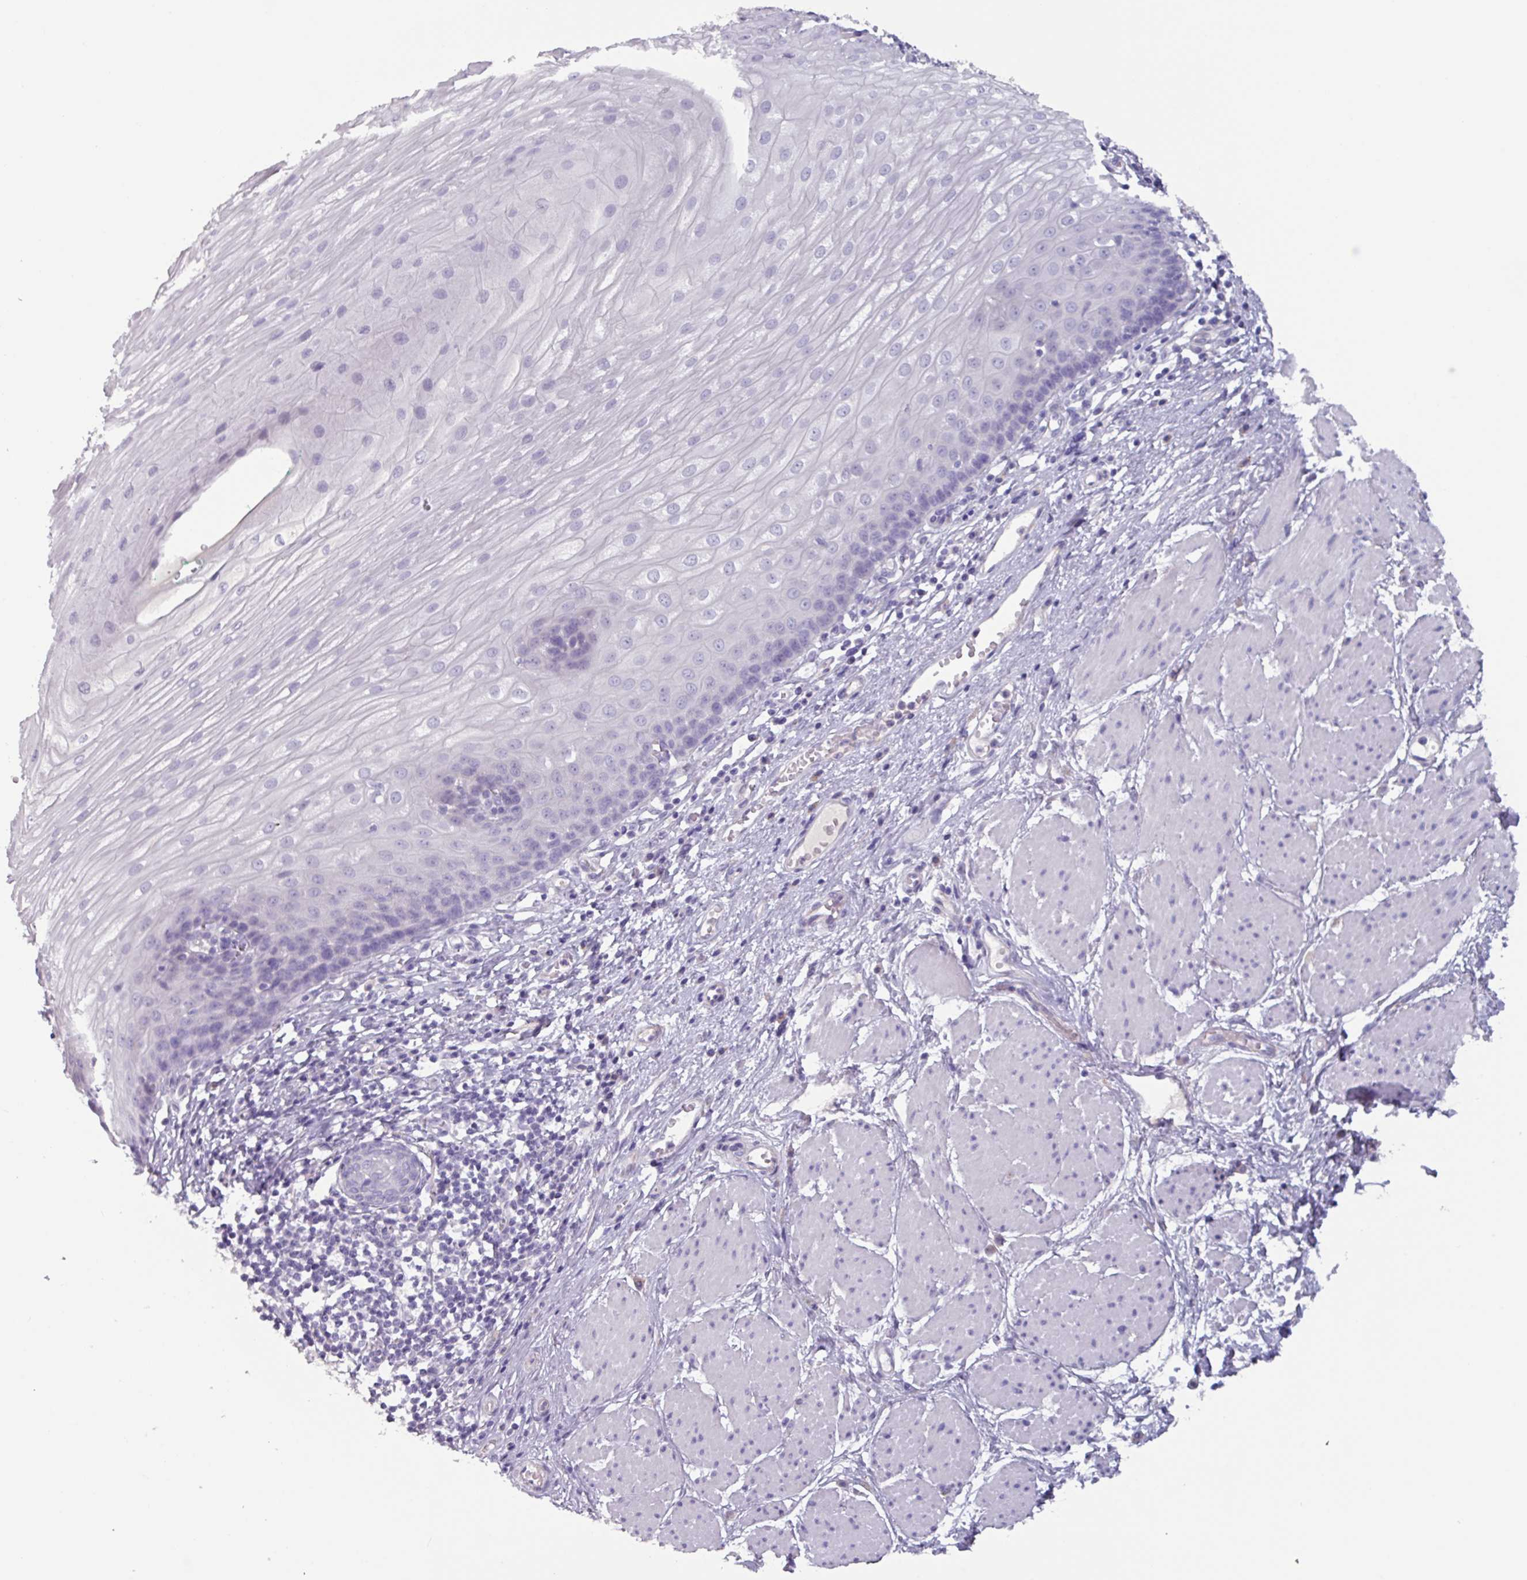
{"staining": {"intensity": "negative", "quantity": "none", "location": "none"}, "tissue": "esophagus", "cell_type": "Squamous epithelial cells", "image_type": "normal", "snomed": [{"axis": "morphology", "description": "Normal tissue, NOS"}, {"axis": "topography", "description": "Esophagus"}], "caption": "This is a image of immunohistochemistry (IHC) staining of benign esophagus, which shows no positivity in squamous epithelial cells.", "gene": "OR2T10", "patient": {"sex": "male", "age": 69}}